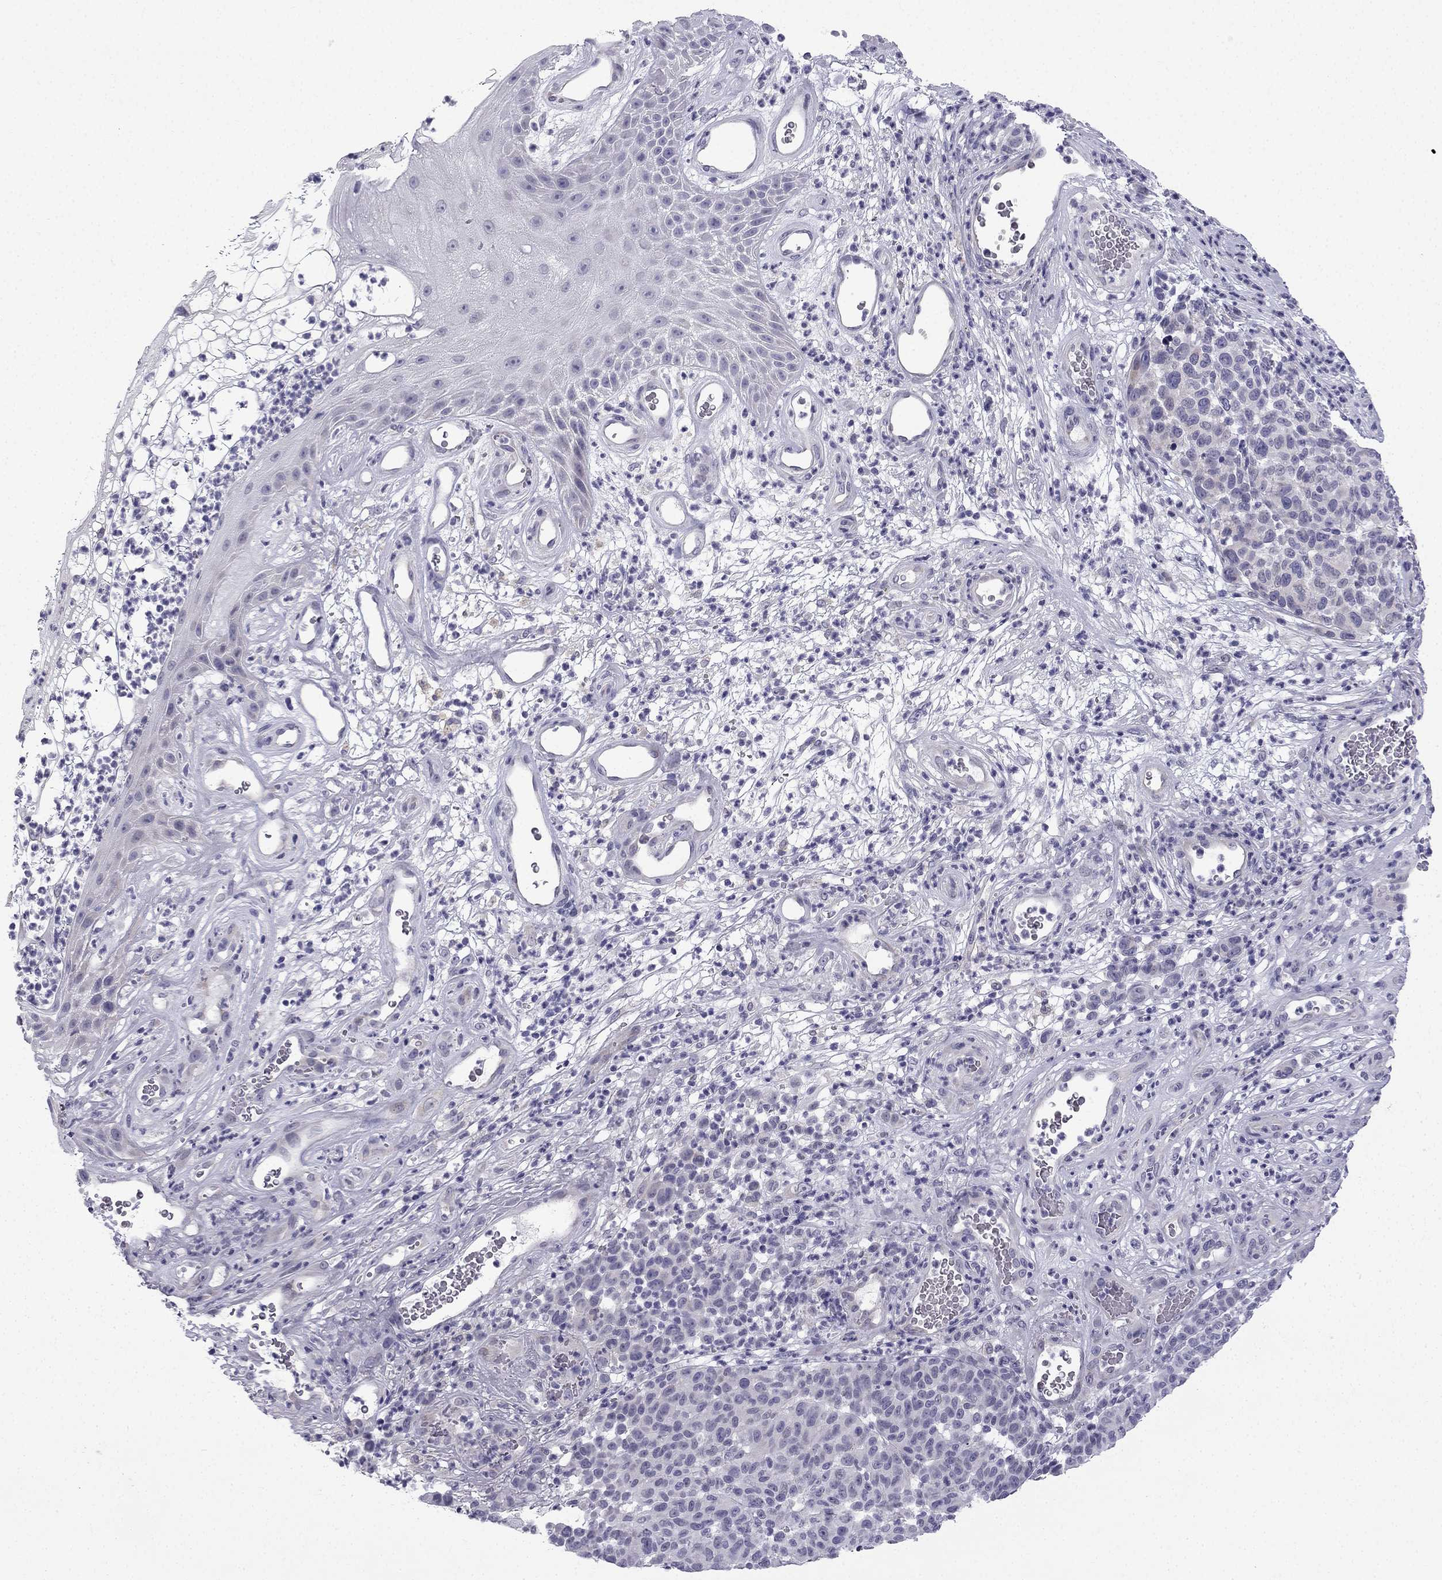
{"staining": {"intensity": "negative", "quantity": "none", "location": "none"}, "tissue": "melanoma", "cell_type": "Tumor cells", "image_type": "cancer", "snomed": [{"axis": "morphology", "description": "Malignant melanoma, NOS"}, {"axis": "topography", "description": "Skin"}], "caption": "This image is of melanoma stained with immunohistochemistry to label a protein in brown with the nuclei are counter-stained blue. There is no expression in tumor cells. The staining was performed using DAB to visualize the protein expression in brown, while the nuclei were stained in blue with hematoxylin (Magnification: 20x).", "gene": "CFAP53", "patient": {"sex": "male", "age": 59}}